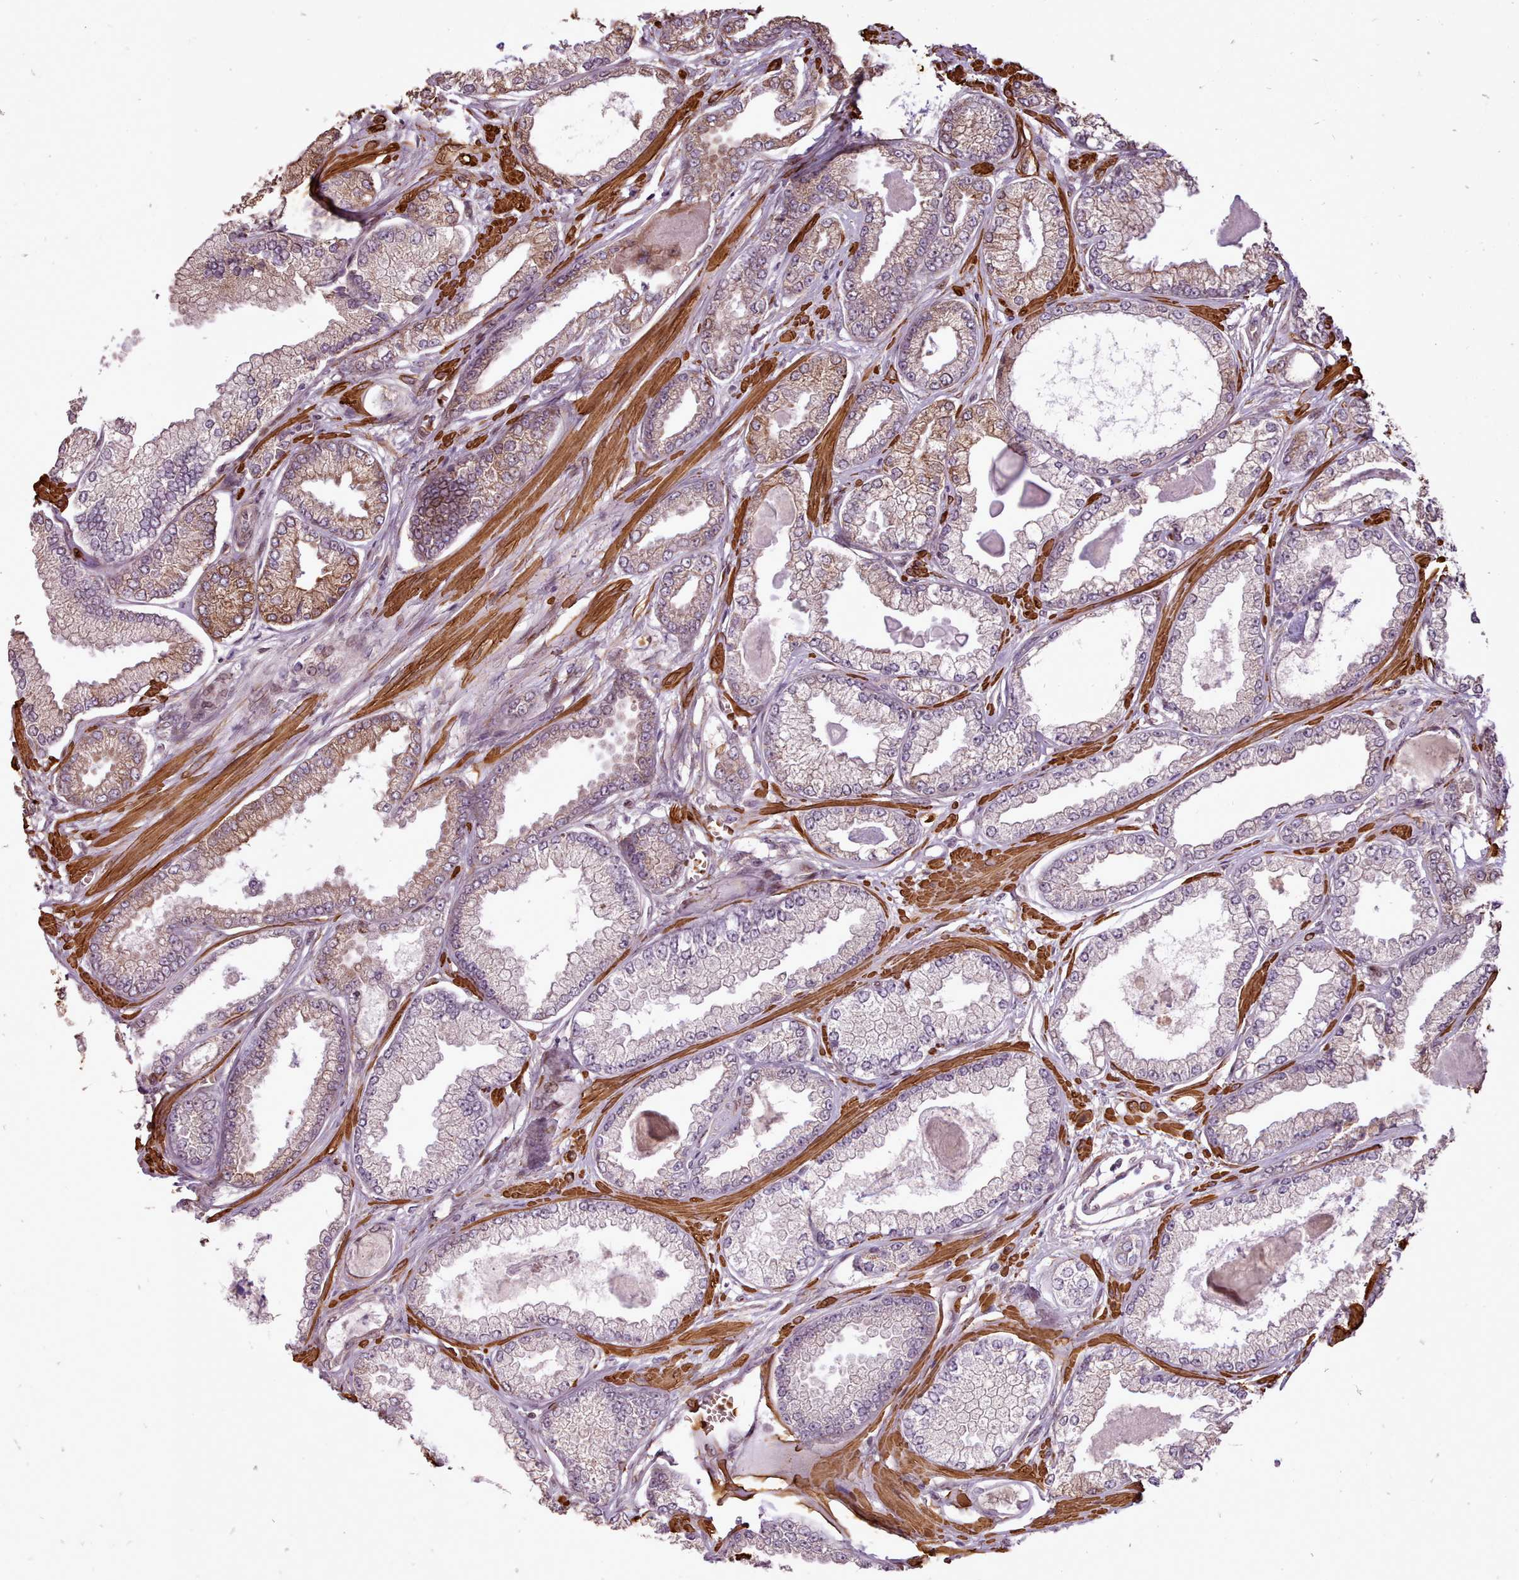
{"staining": {"intensity": "moderate", "quantity": "<25%", "location": "cytoplasmic/membranous"}, "tissue": "prostate cancer", "cell_type": "Tumor cells", "image_type": "cancer", "snomed": [{"axis": "morphology", "description": "Adenocarcinoma, Low grade"}, {"axis": "topography", "description": "Prostate"}], "caption": "Prostate cancer was stained to show a protein in brown. There is low levels of moderate cytoplasmic/membranous positivity in approximately <25% of tumor cells.", "gene": "CABP1", "patient": {"sex": "male", "age": 64}}